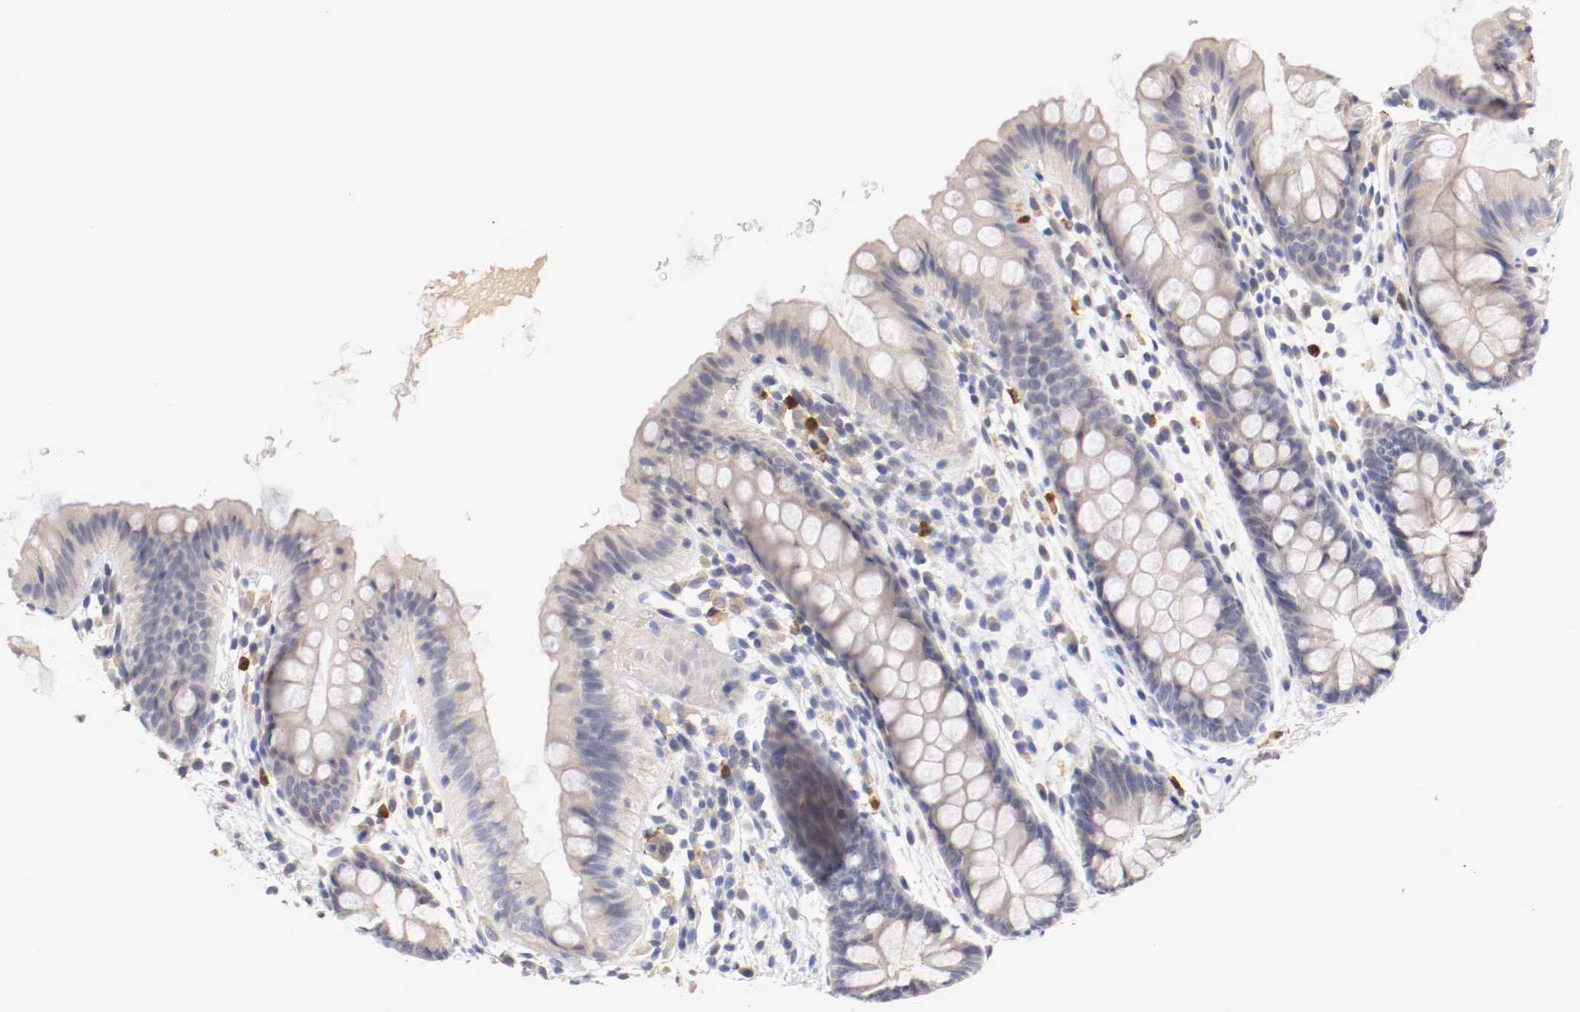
{"staining": {"intensity": "negative", "quantity": "none", "location": "none"}, "tissue": "colon", "cell_type": "Endothelial cells", "image_type": "normal", "snomed": [{"axis": "morphology", "description": "Normal tissue, NOS"}, {"axis": "topography", "description": "Smooth muscle"}, {"axis": "topography", "description": "Colon"}], "caption": "Human colon stained for a protein using IHC reveals no staining in endothelial cells.", "gene": "CEBPE", "patient": {"sex": "male", "age": 67}}